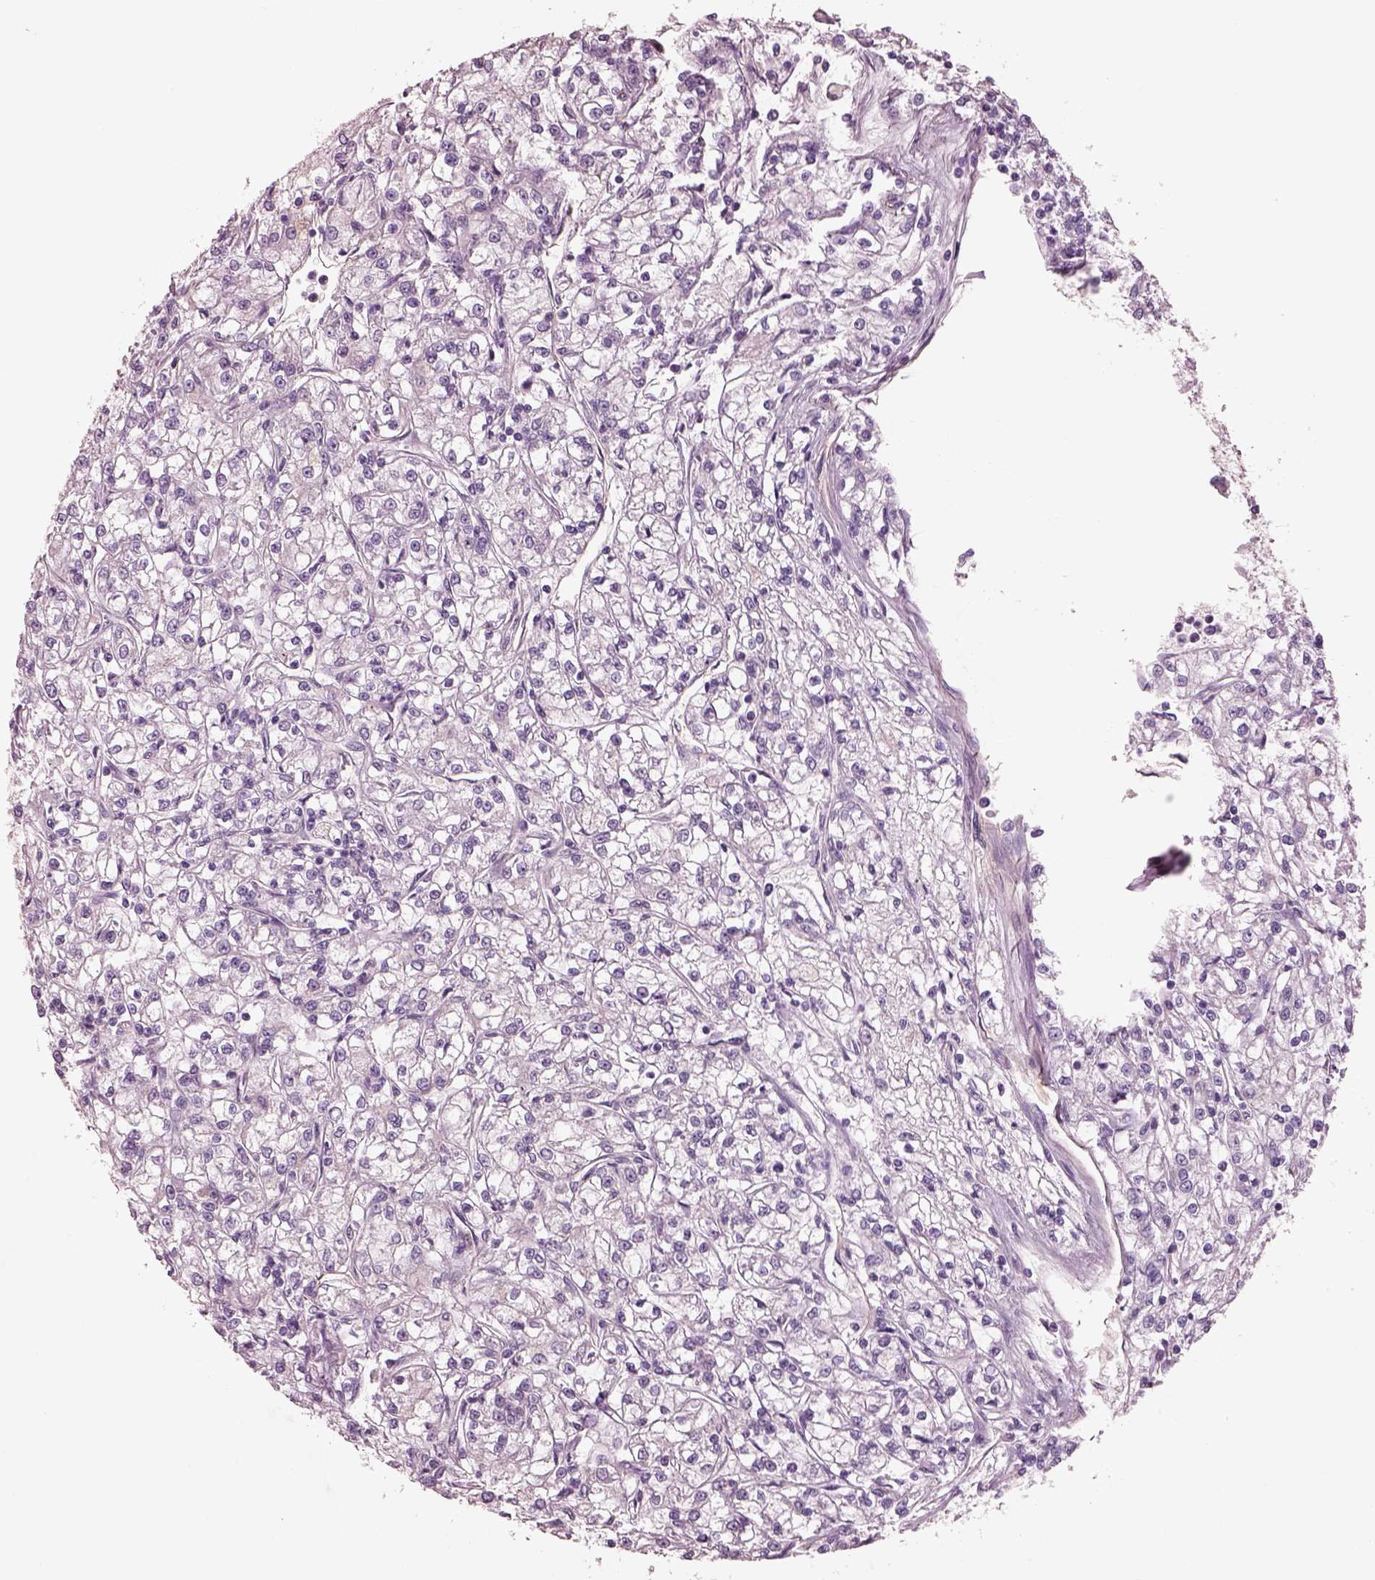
{"staining": {"intensity": "negative", "quantity": "none", "location": "none"}, "tissue": "renal cancer", "cell_type": "Tumor cells", "image_type": "cancer", "snomed": [{"axis": "morphology", "description": "Adenocarcinoma, NOS"}, {"axis": "topography", "description": "Kidney"}], "caption": "Immunohistochemistry (IHC) of renal cancer (adenocarcinoma) demonstrates no expression in tumor cells.", "gene": "IGLL1", "patient": {"sex": "female", "age": 59}}